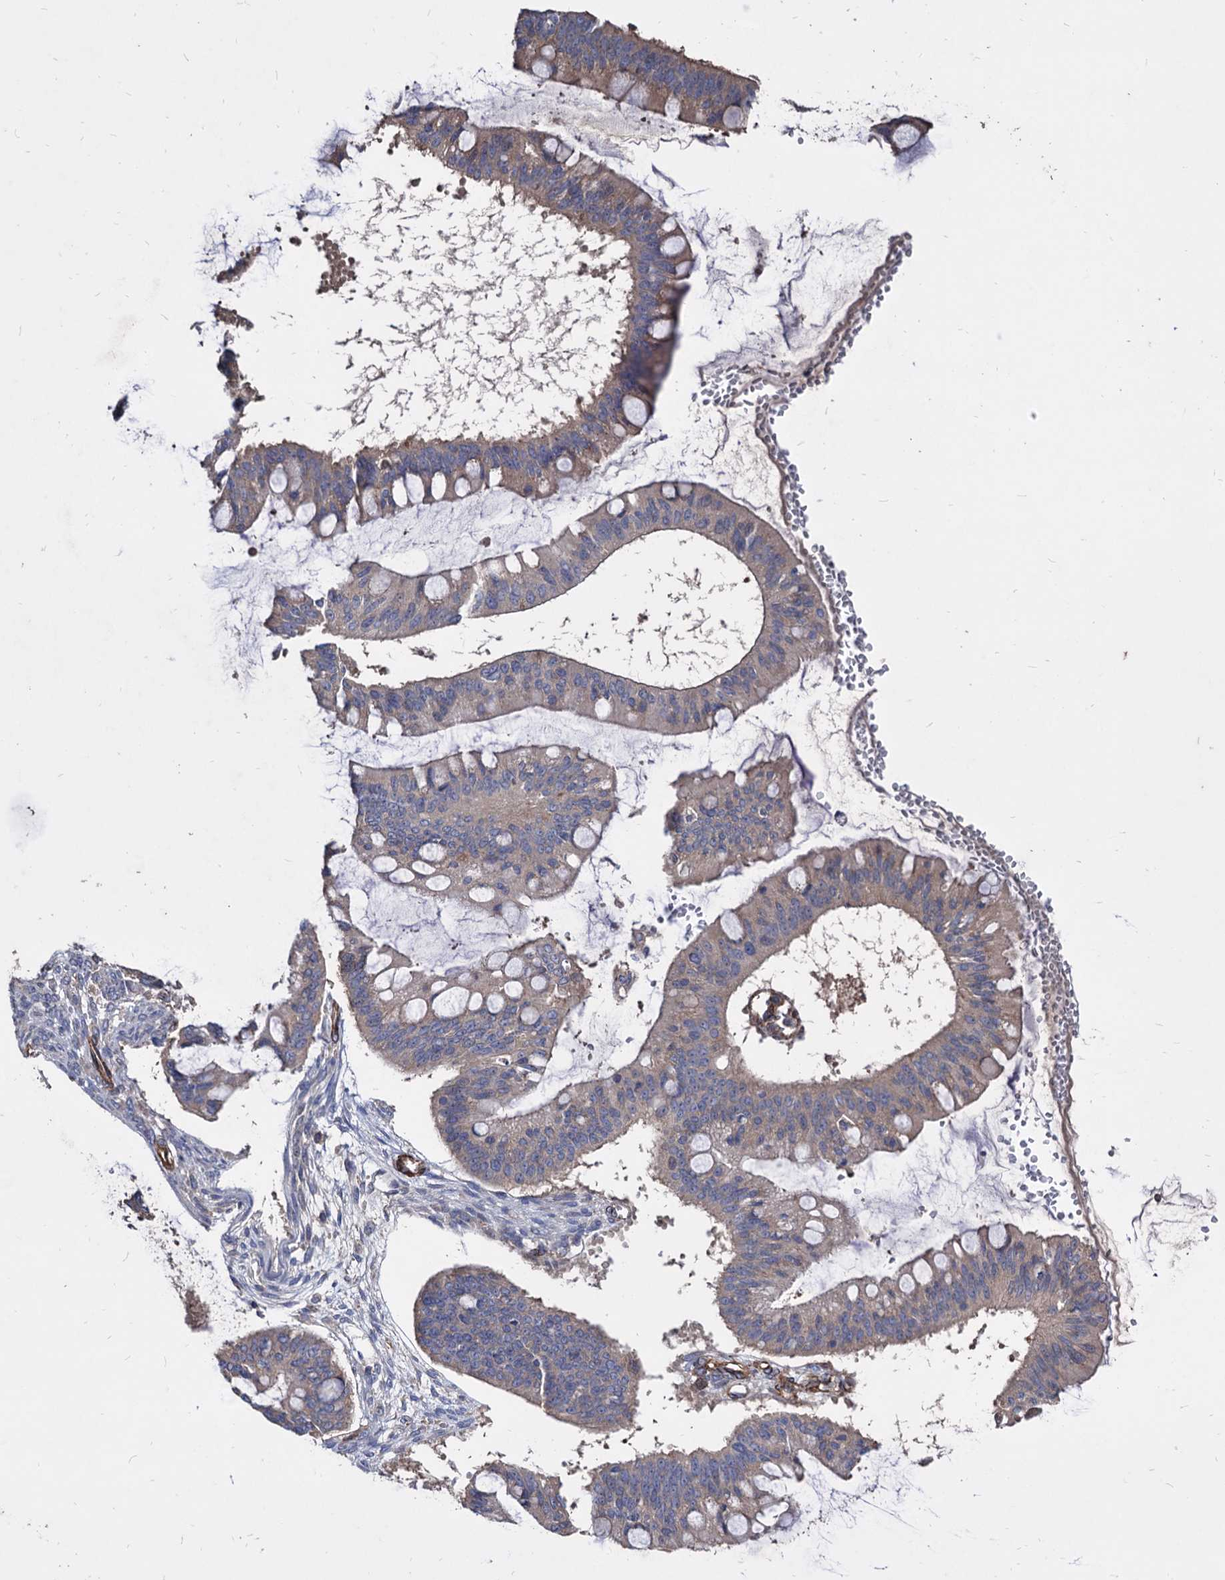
{"staining": {"intensity": "moderate", "quantity": "<25%", "location": "cytoplasmic/membranous"}, "tissue": "ovarian cancer", "cell_type": "Tumor cells", "image_type": "cancer", "snomed": [{"axis": "morphology", "description": "Cystadenocarcinoma, mucinous, NOS"}, {"axis": "topography", "description": "Ovary"}], "caption": "Immunohistochemistry (IHC) (DAB) staining of ovarian cancer (mucinous cystadenocarcinoma) displays moderate cytoplasmic/membranous protein expression in approximately <25% of tumor cells. (DAB (3,3'-diaminobenzidine) = brown stain, brightfield microscopy at high magnification).", "gene": "WDR11", "patient": {"sex": "female", "age": 73}}